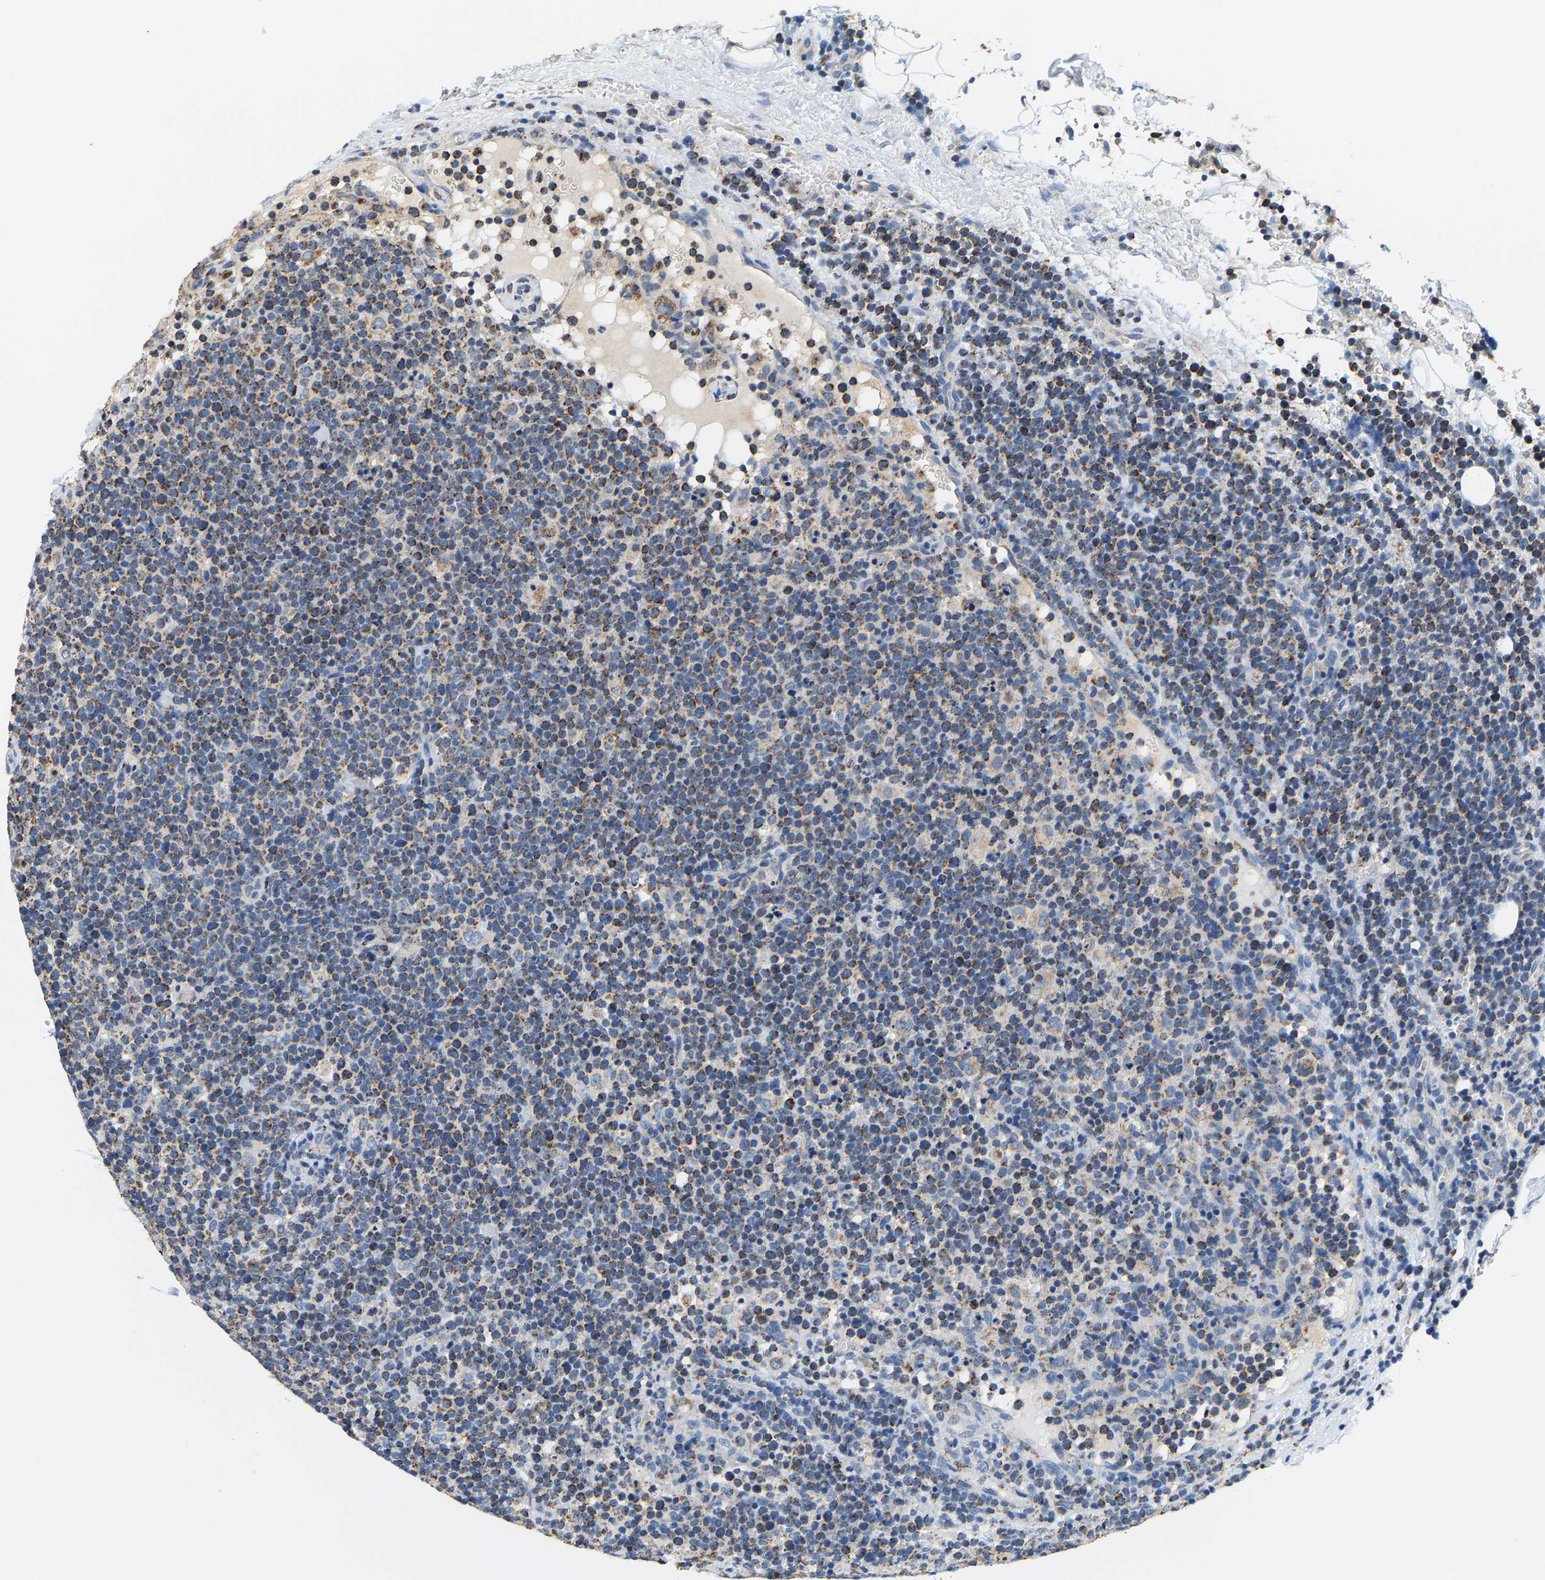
{"staining": {"intensity": "moderate", "quantity": ">75%", "location": "cytoplasmic/membranous"}, "tissue": "lymphoma", "cell_type": "Tumor cells", "image_type": "cancer", "snomed": [{"axis": "morphology", "description": "Malignant lymphoma, non-Hodgkin's type, High grade"}, {"axis": "topography", "description": "Lymph node"}], "caption": "The micrograph reveals a brown stain indicating the presence of a protein in the cytoplasmic/membranous of tumor cells in malignant lymphoma, non-Hodgkin's type (high-grade).", "gene": "SHMT2", "patient": {"sex": "male", "age": 61}}